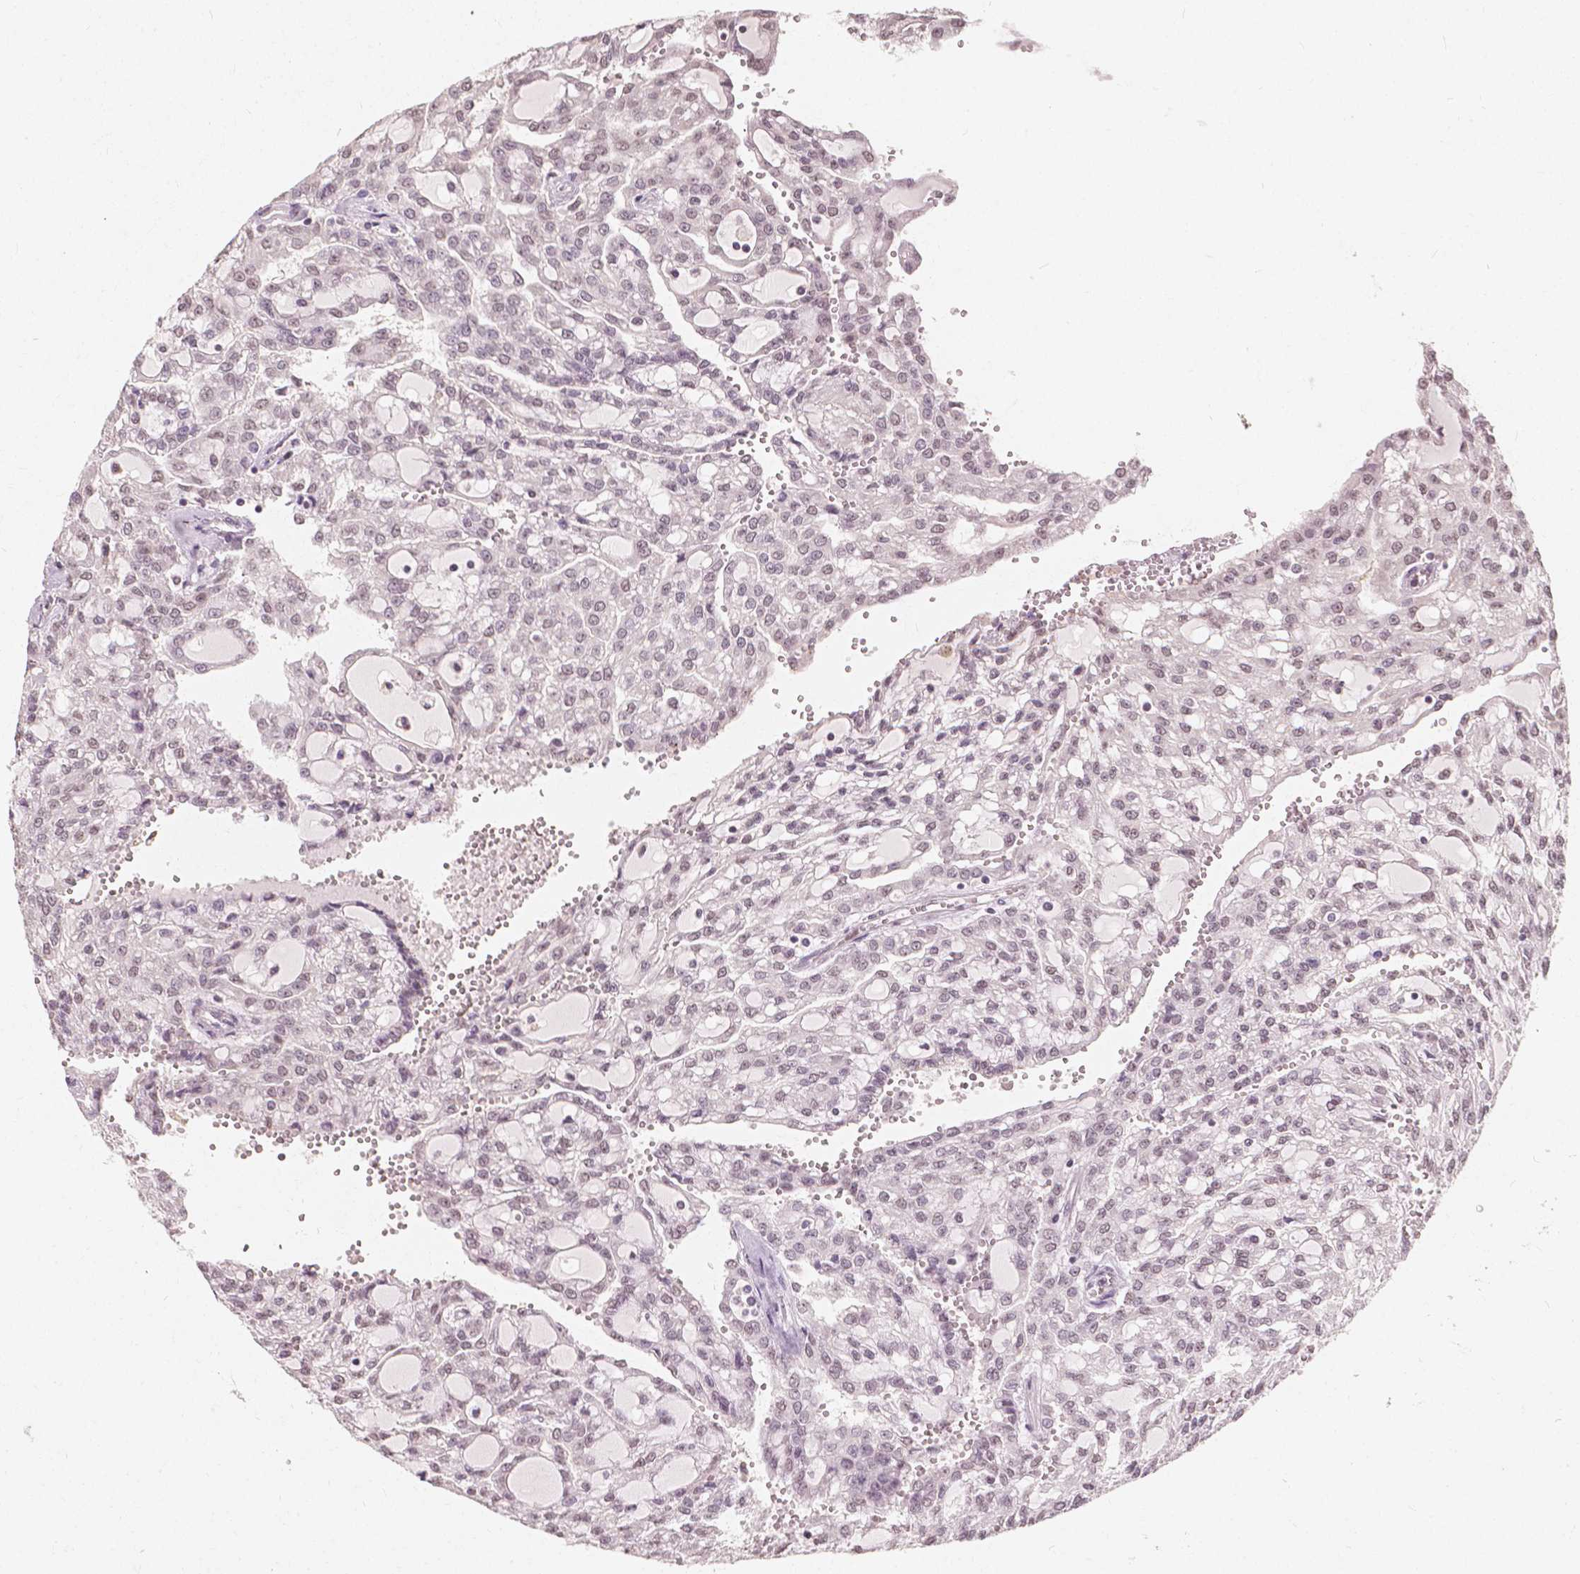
{"staining": {"intensity": "weak", "quantity": "25%-75%", "location": "nuclear"}, "tissue": "renal cancer", "cell_type": "Tumor cells", "image_type": "cancer", "snomed": [{"axis": "morphology", "description": "Adenocarcinoma, NOS"}, {"axis": "topography", "description": "Kidney"}], "caption": "DAB (3,3'-diaminobenzidine) immunohistochemical staining of human renal cancer (adenocarcinoma) reveals weak nuclear protein staining in approximately 25%-75% of tumor cells.", "gene": "NOLC1", "patient": {"sex": "male", "age": 63}}